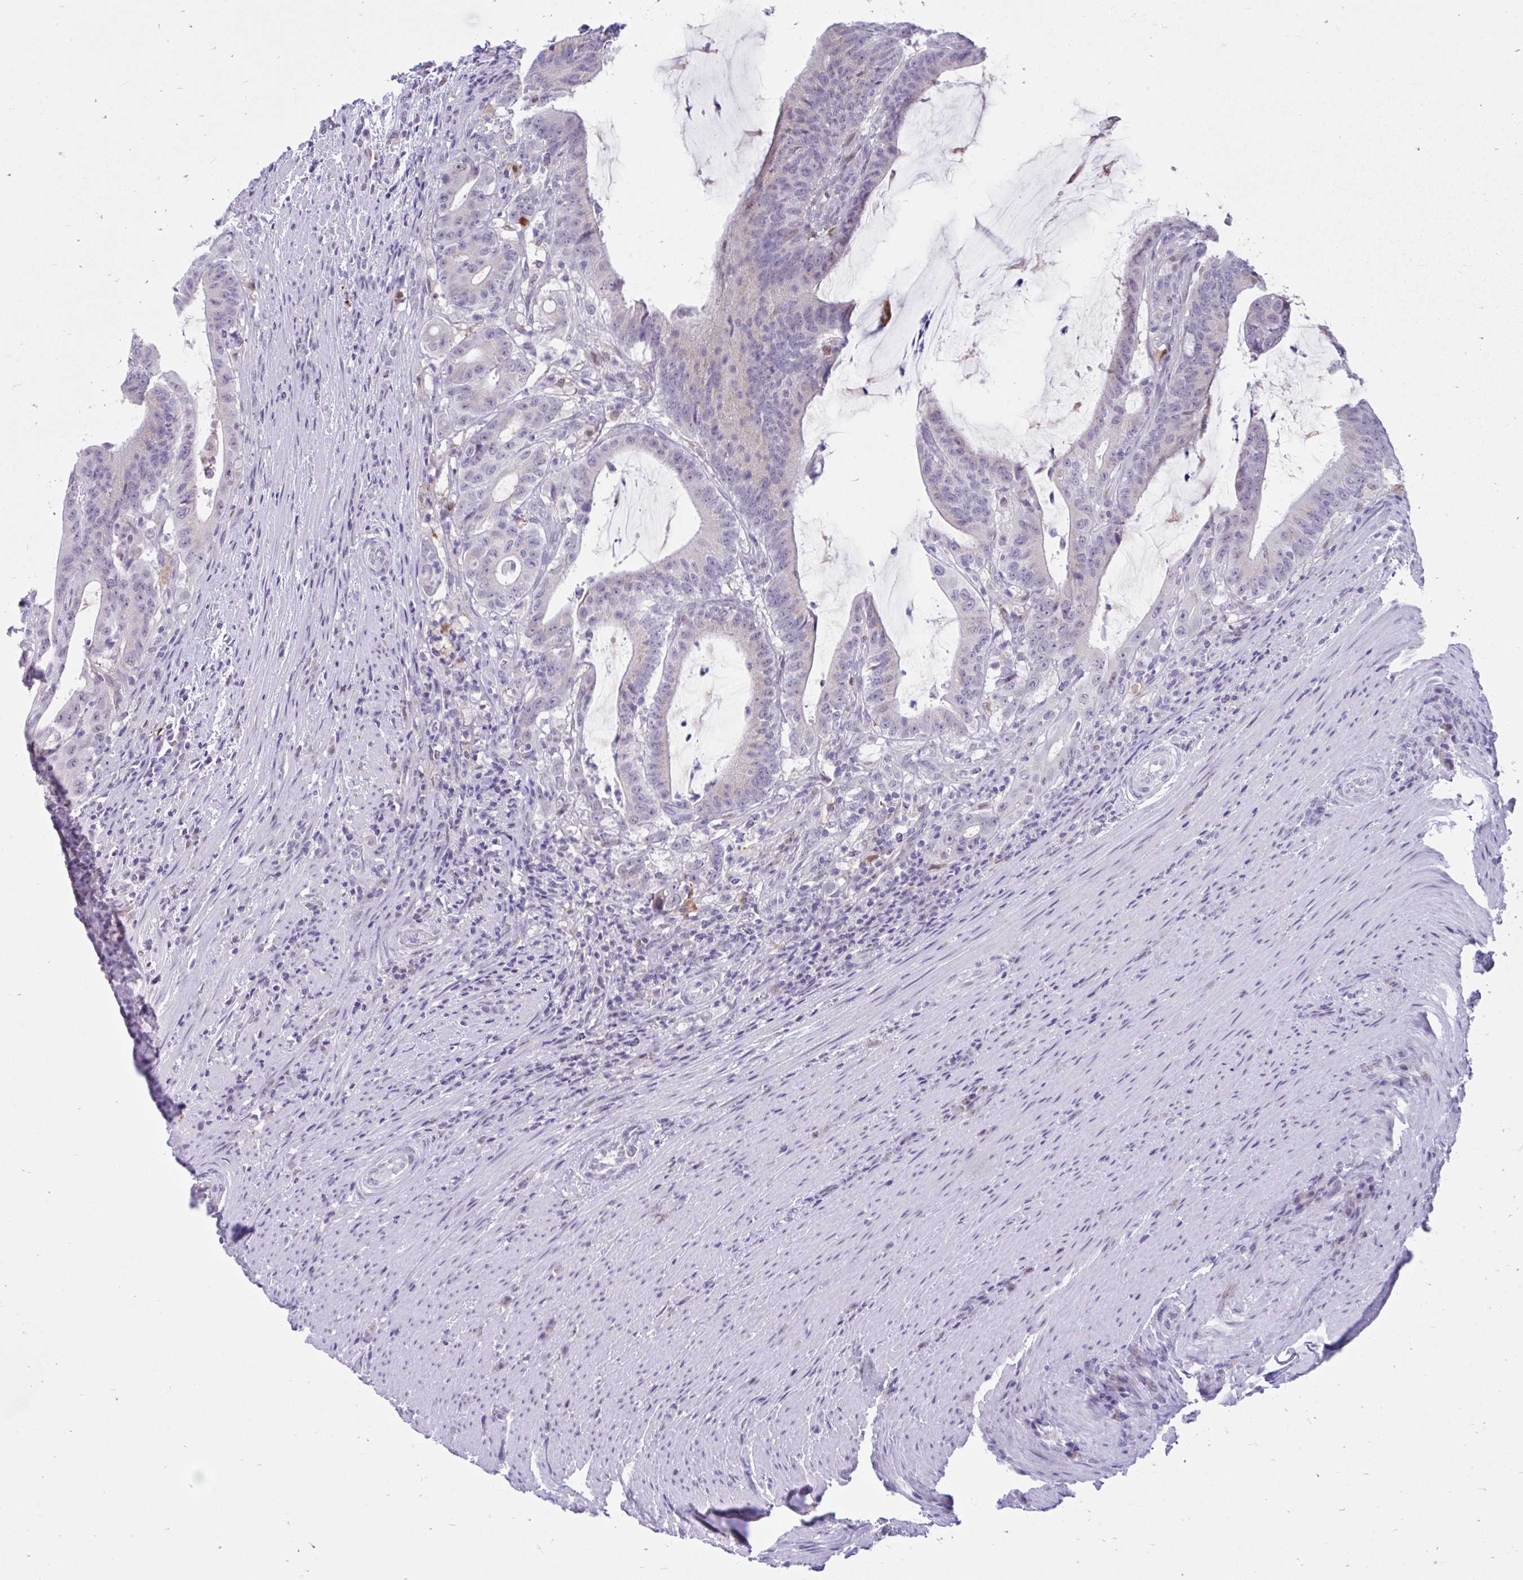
{"staining": {"intensity": "negative", "quantity": "none", "location": "none"}, "tissue": "colorectal cancer", "cell_type": "Tumor cells", "image_type": "cancer", "snomed": [{"axis": "morphology", "description": "Adenocarcinoma, NOS"}, {"axis": "topography", "description": "Colon"}], "caption": "Immunohistochemistry of human adenocarcinoma (colorectal) shows no staining in tumor cells.", "gene": "GLB1L2", "patient": {"sex": "female", "age": 43}}